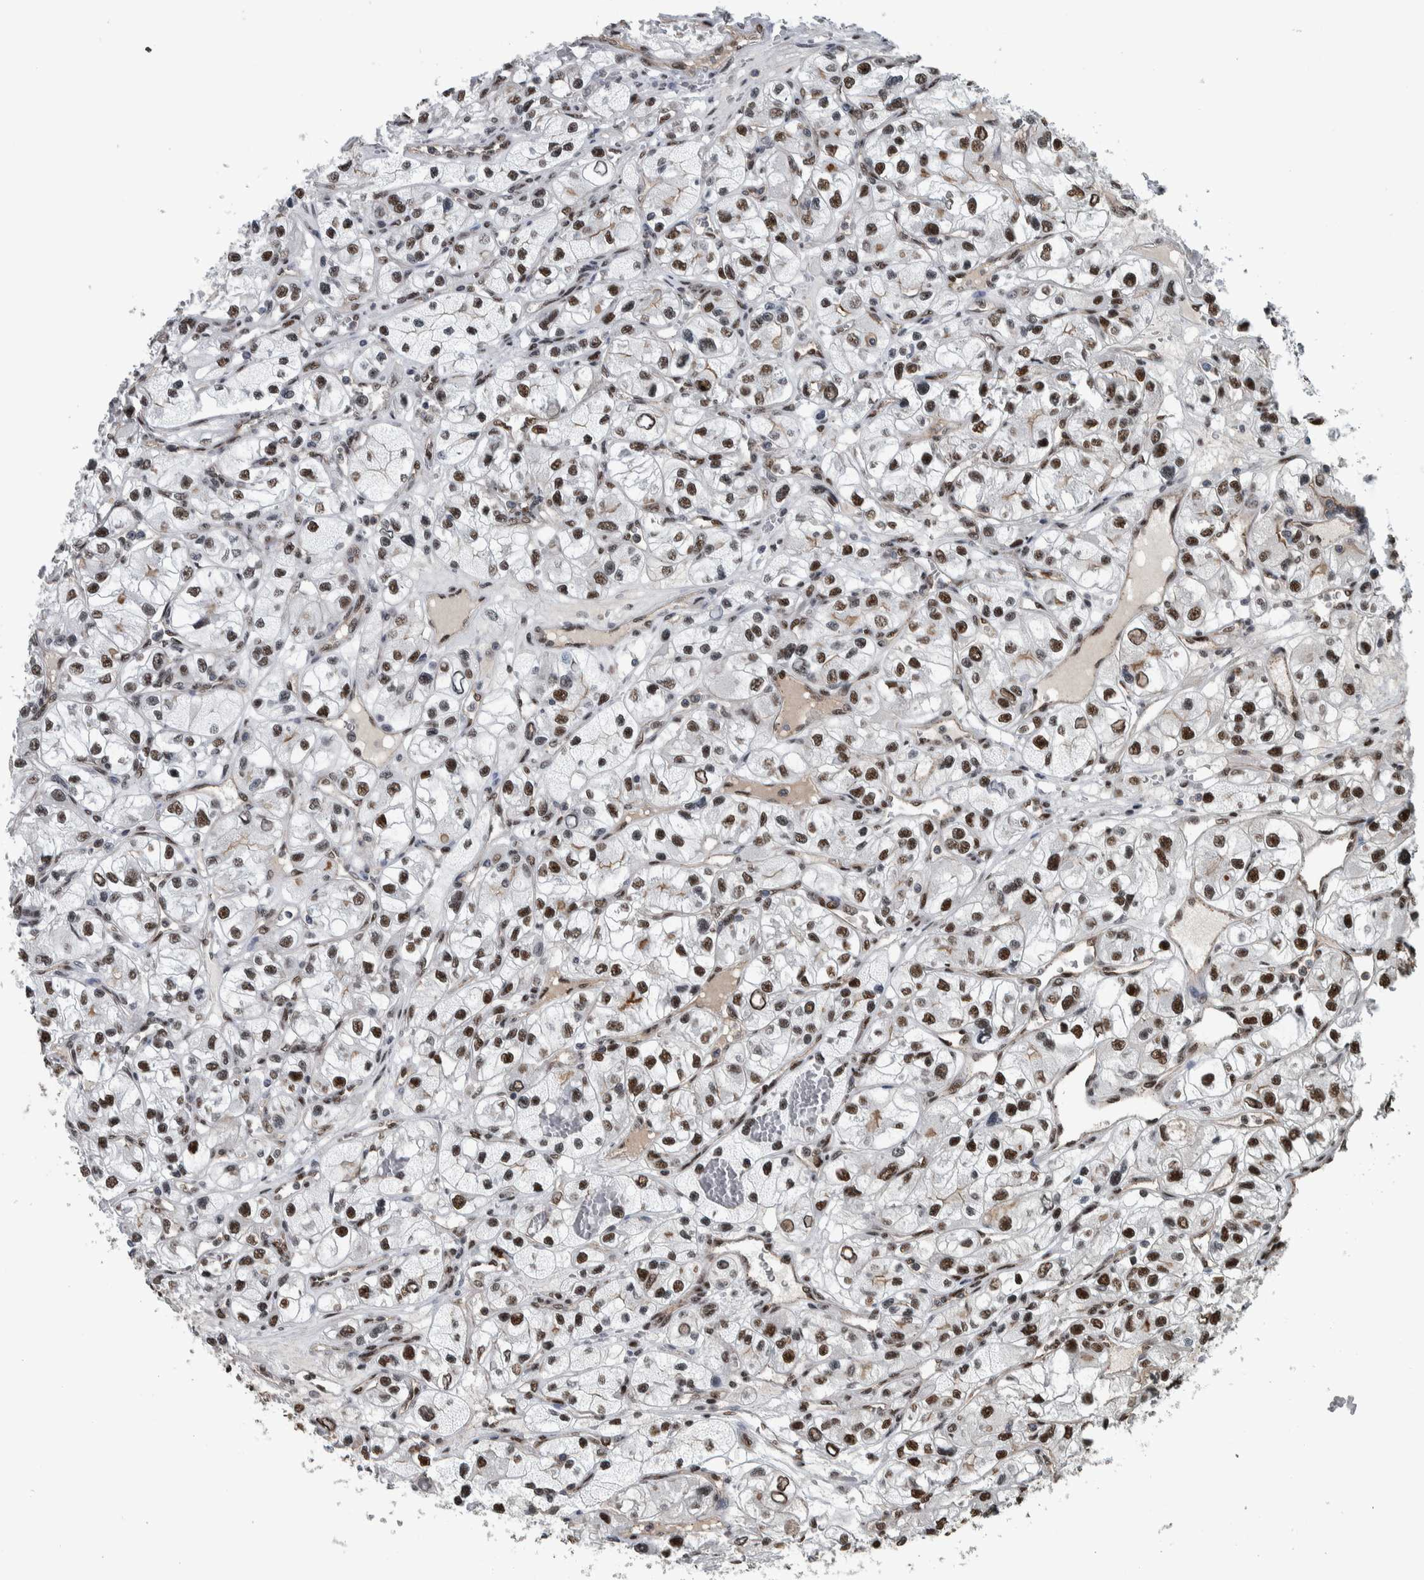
{"staining": {"intensity": "strong", "quantity": ">75%", "location": "nuclear"}, "tissue": "renal cancer", "cell_type": "Tumor cells", "image_type": "cancer", "snomed": [{"axis": "morphology", "description": "Adenocarcinoma, NOS"}, {"axis": "topography", "description": "Kidney"}], "caption": "A micrograph showing strong nuclear staining in about >75% of tumor cells in renal cancer, as visualized by brown immunohistochemical staining.", "gene": "FAM135B", "patient": {"sex": "female", "age": 57}}